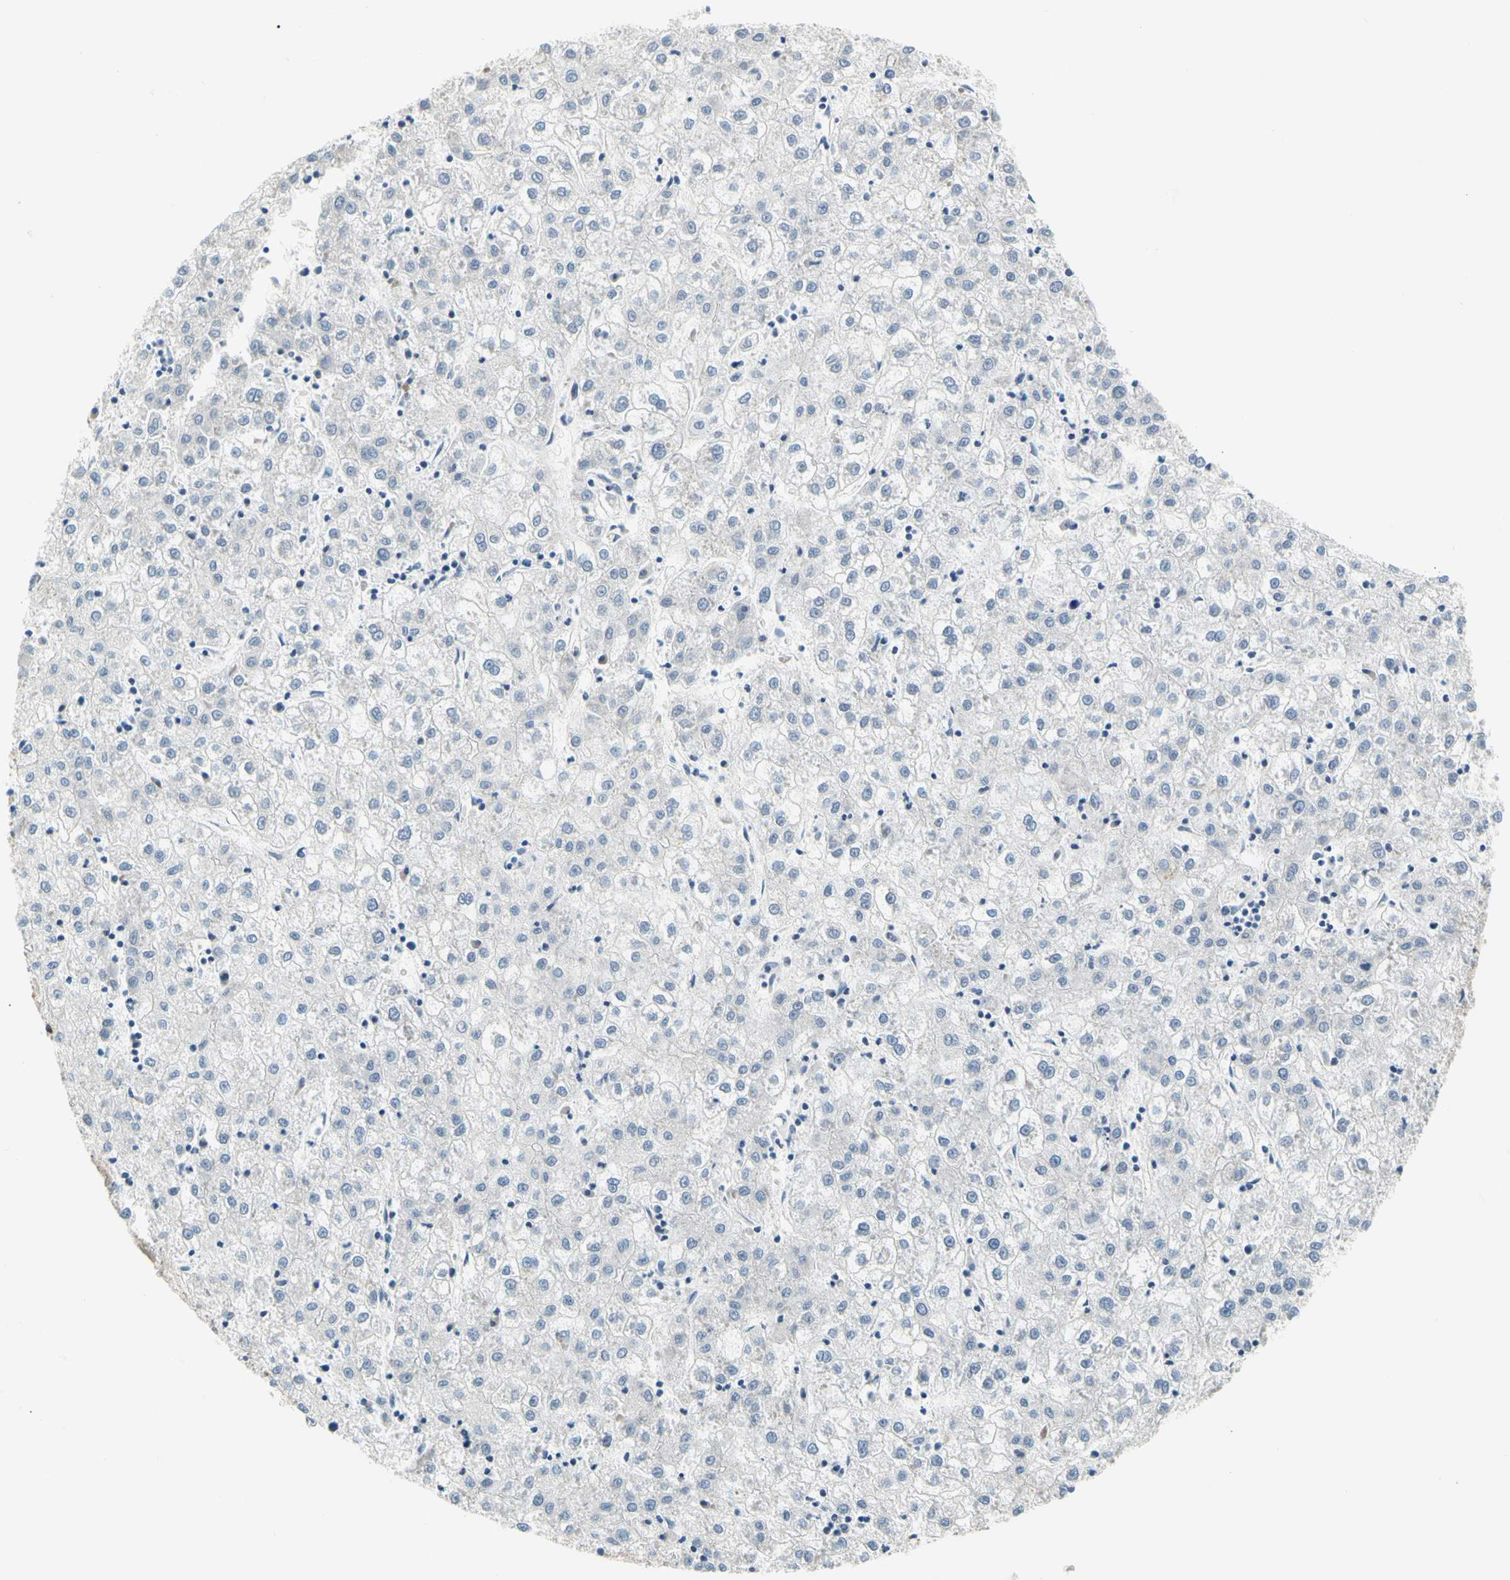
{"staining": {"intensity": "negative", "quantity": "none", "location": "none"}, "tissue": "liver cancer", "cell_type": "Tumor cells", "image_type": "cancer", "snomed": [{"axis": "morphology", "description": "Carcinoma, Hepatocellular, NOS"}, {"axis": "topography", "description": "Liver"}], "caption": "Liver hepatocellular carcinoma was stained to show a protein in brown. There is no significant staining in tumor cells.", "gene": "LRRC47", "patient": {"sex": "male", "age": 72}}